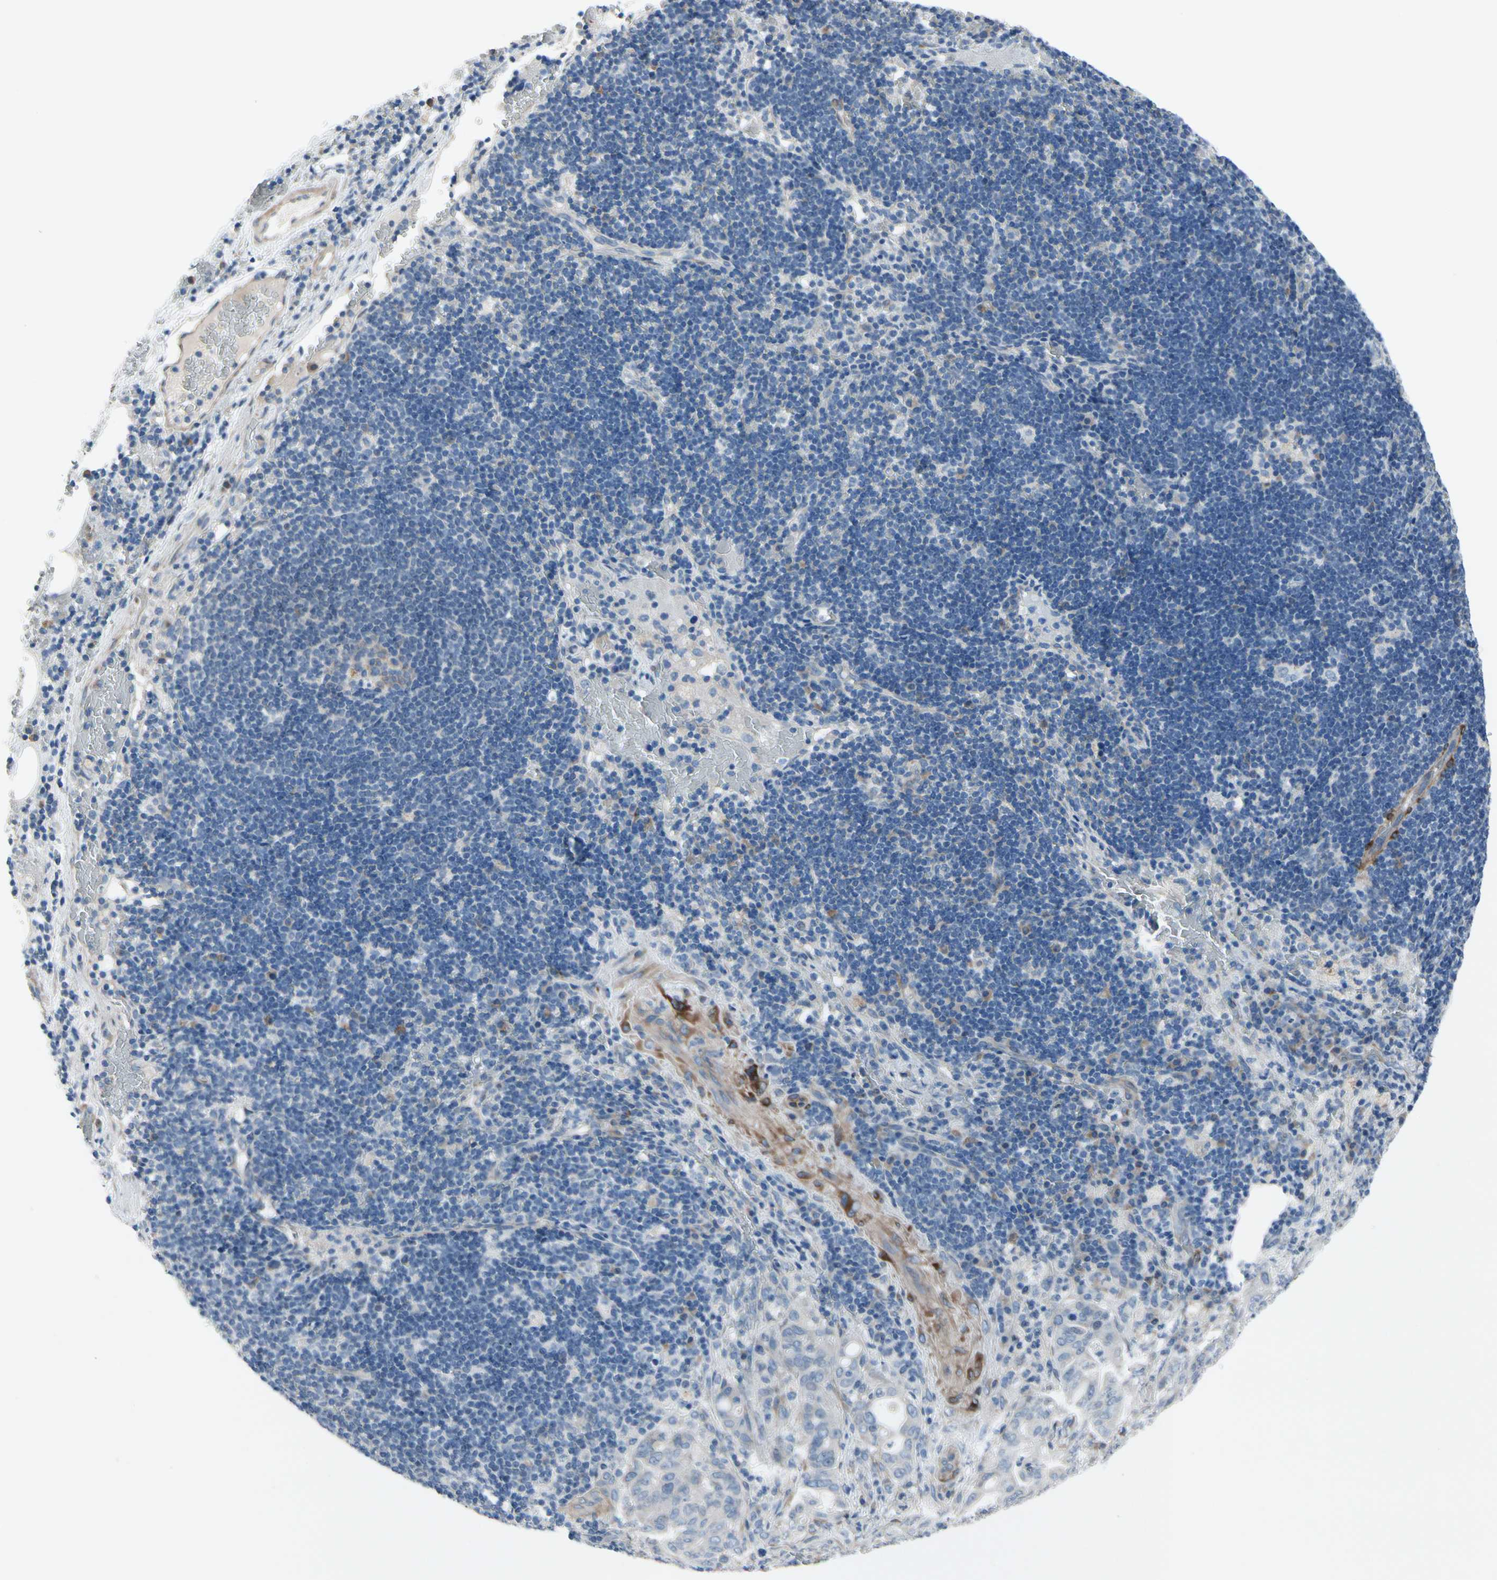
{"staining": {"intensity": "weak", "quantity": "<25%", "location": "cytoplasmic/membranous"}, "tissue": "liver cancer", "cell_type": "Tumor cells", "image_type": "cancer", "snomed": [{"axis": "morphology", "description": "Cholangiocarcinoma"}, {"axis": "topography", "description": "Liver"}], "caption": "The micrograph shows no significant expression in tumor cells of liver cancer (cholangiocarcinoma).", "gene": "MAP2", "patient": {"sex": "female", "age": 68}}